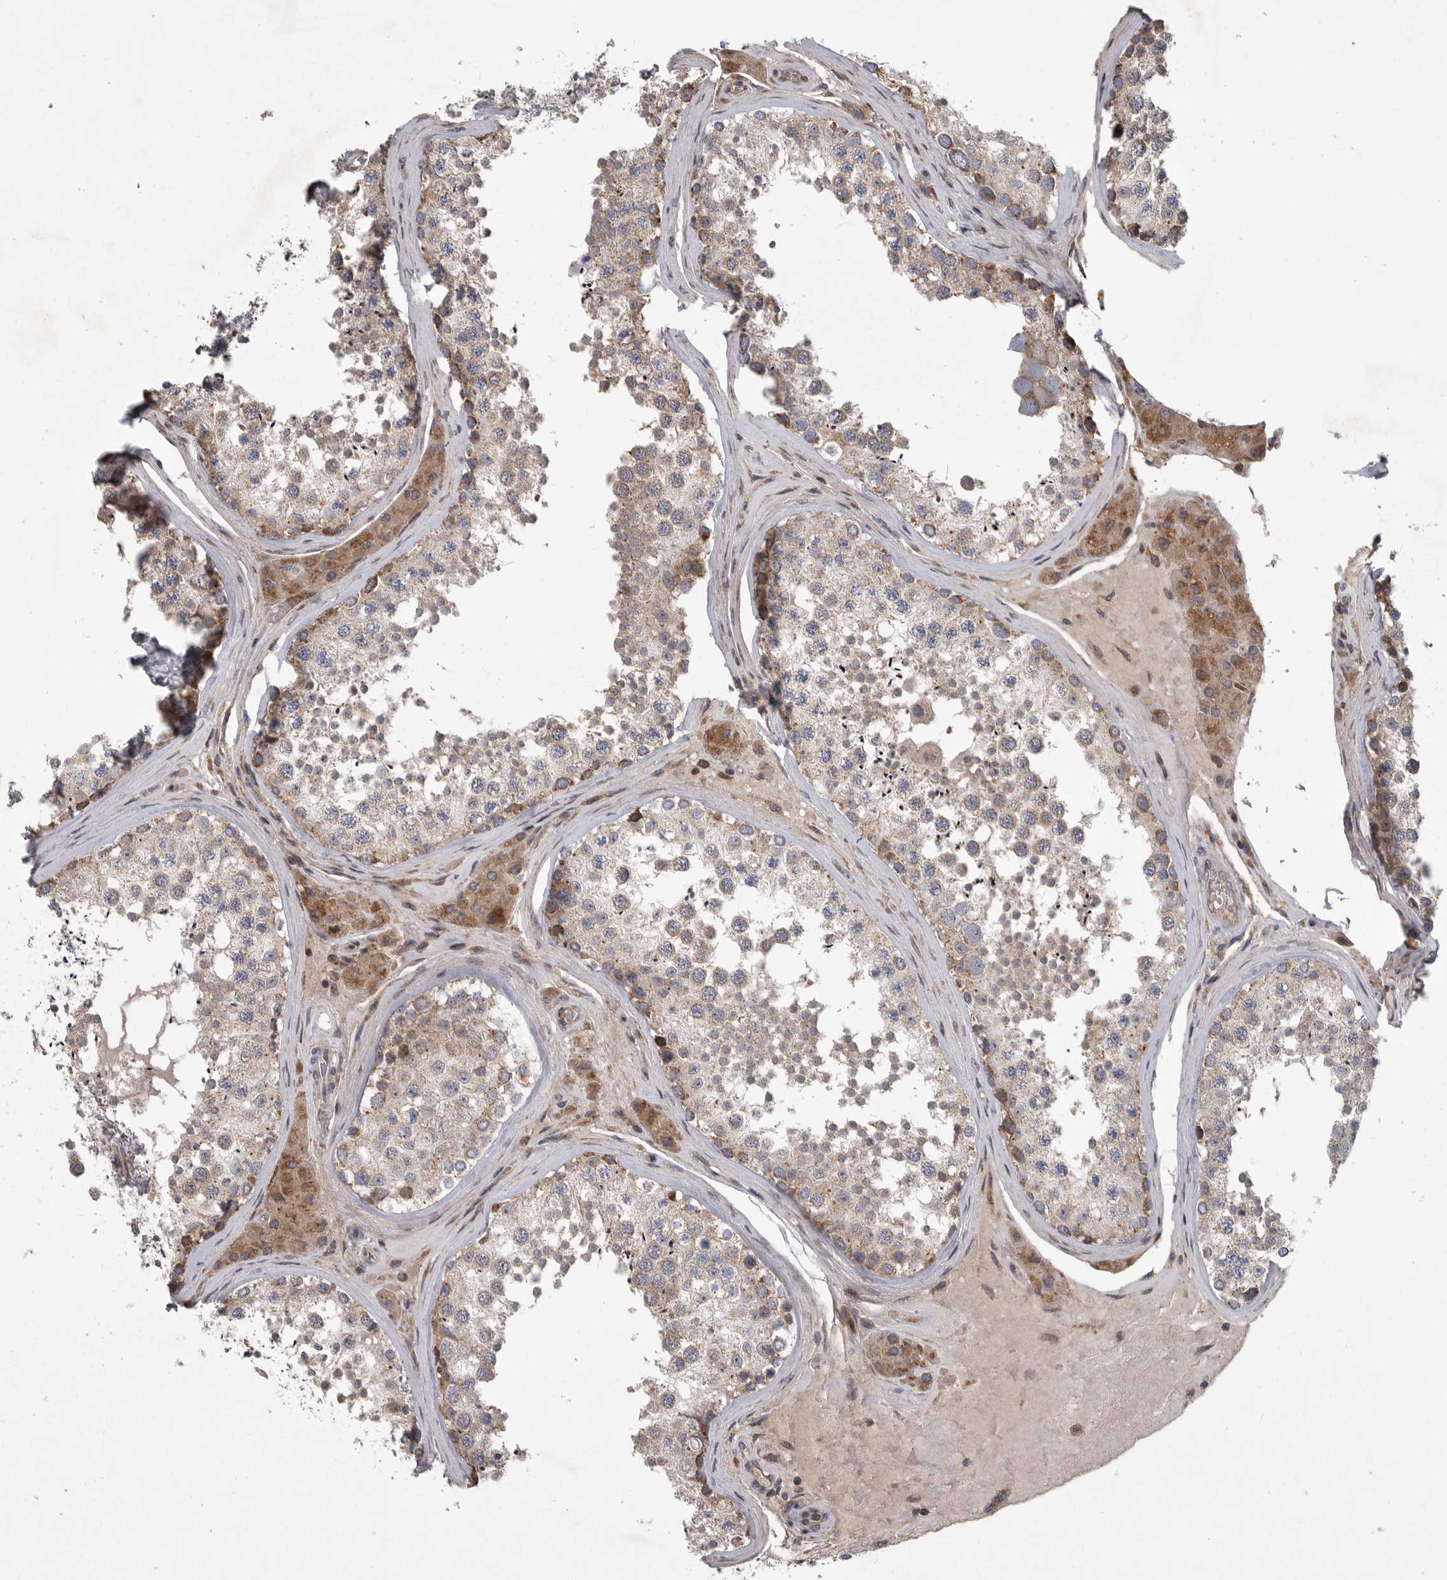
{"staining": {"intensity": "moderate", "quantity": ">75%", "location": "cytoplasmic/membranous"}, "tissue": "testis", "cell_type": "Cells in seminiferous ducts", "image_type": "normal", "snomed": [{"axis": "morphology", "description": "Normal tissue, NOS"}, {"axis": "topography", "description": "Testis"}], "caption": "Cells in seminiferous ducts show medium levels of moderate cytoplasmic/membranous expression in approximately >75% of cells in benign testis.", "gene": "CRP", "patient": {"sex": "male", "age": 46}}